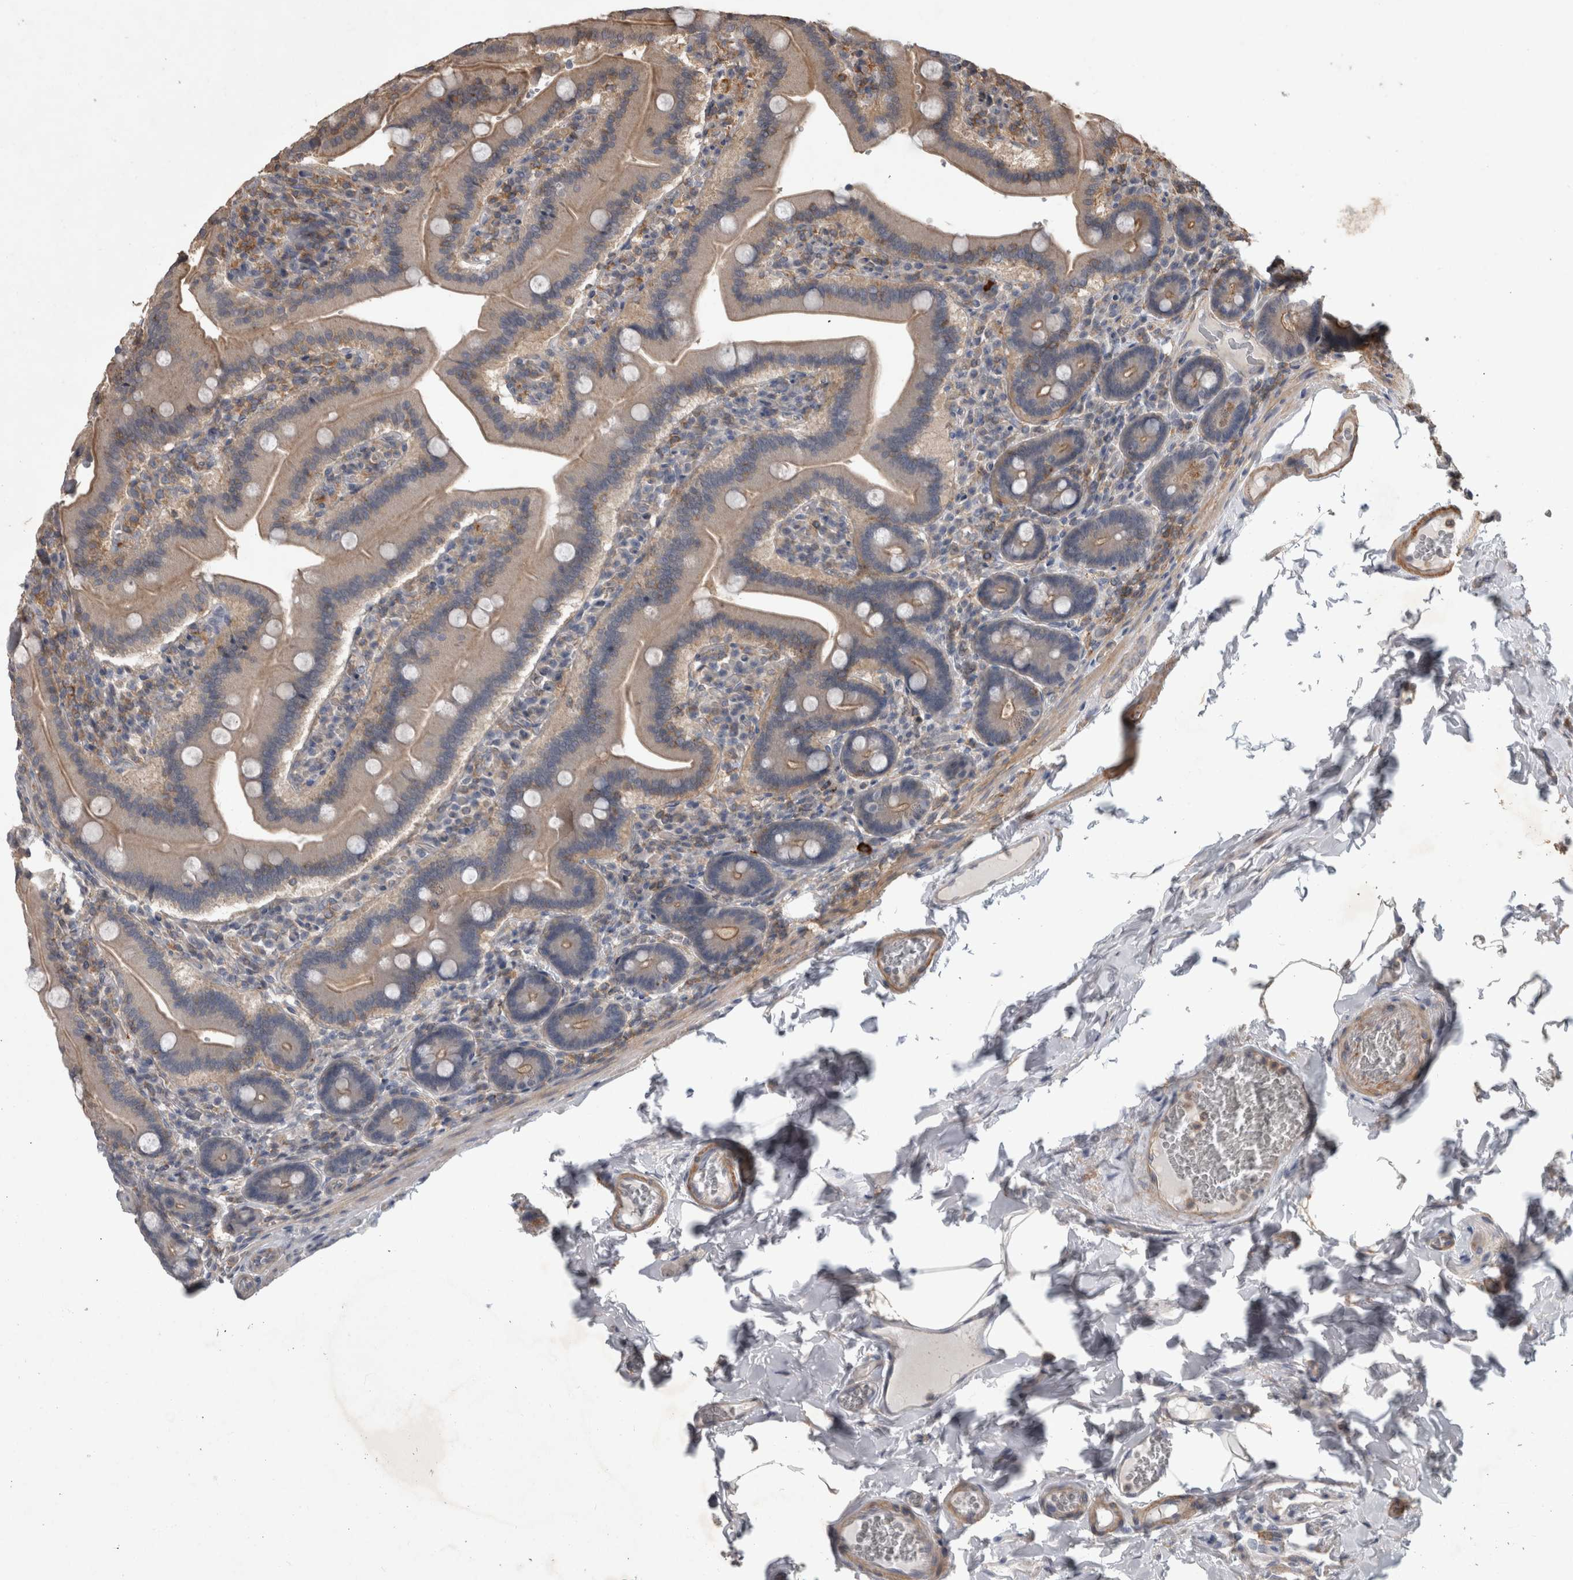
{"staining": {"intensity": "weak", "quantity": ">75%", "location": "cytoplasmic/membranous"}, "tissue": "duodenum", "cell_type": "Glandular cells", "image_type": "normal", "snomed": [{"axis": "morphology", "description": "Normal tissue, NOS"}, {"axis": "topography", "description": "Duodenum"}], "caption": "About >75% of glandular cells in benign duodenum reveal weak cytoplasmic/membranous protein staining as visualized by brown immunohistochemical staining.", "gene": "SPATA48", "patient": {"sex": "female", "age": 62}}